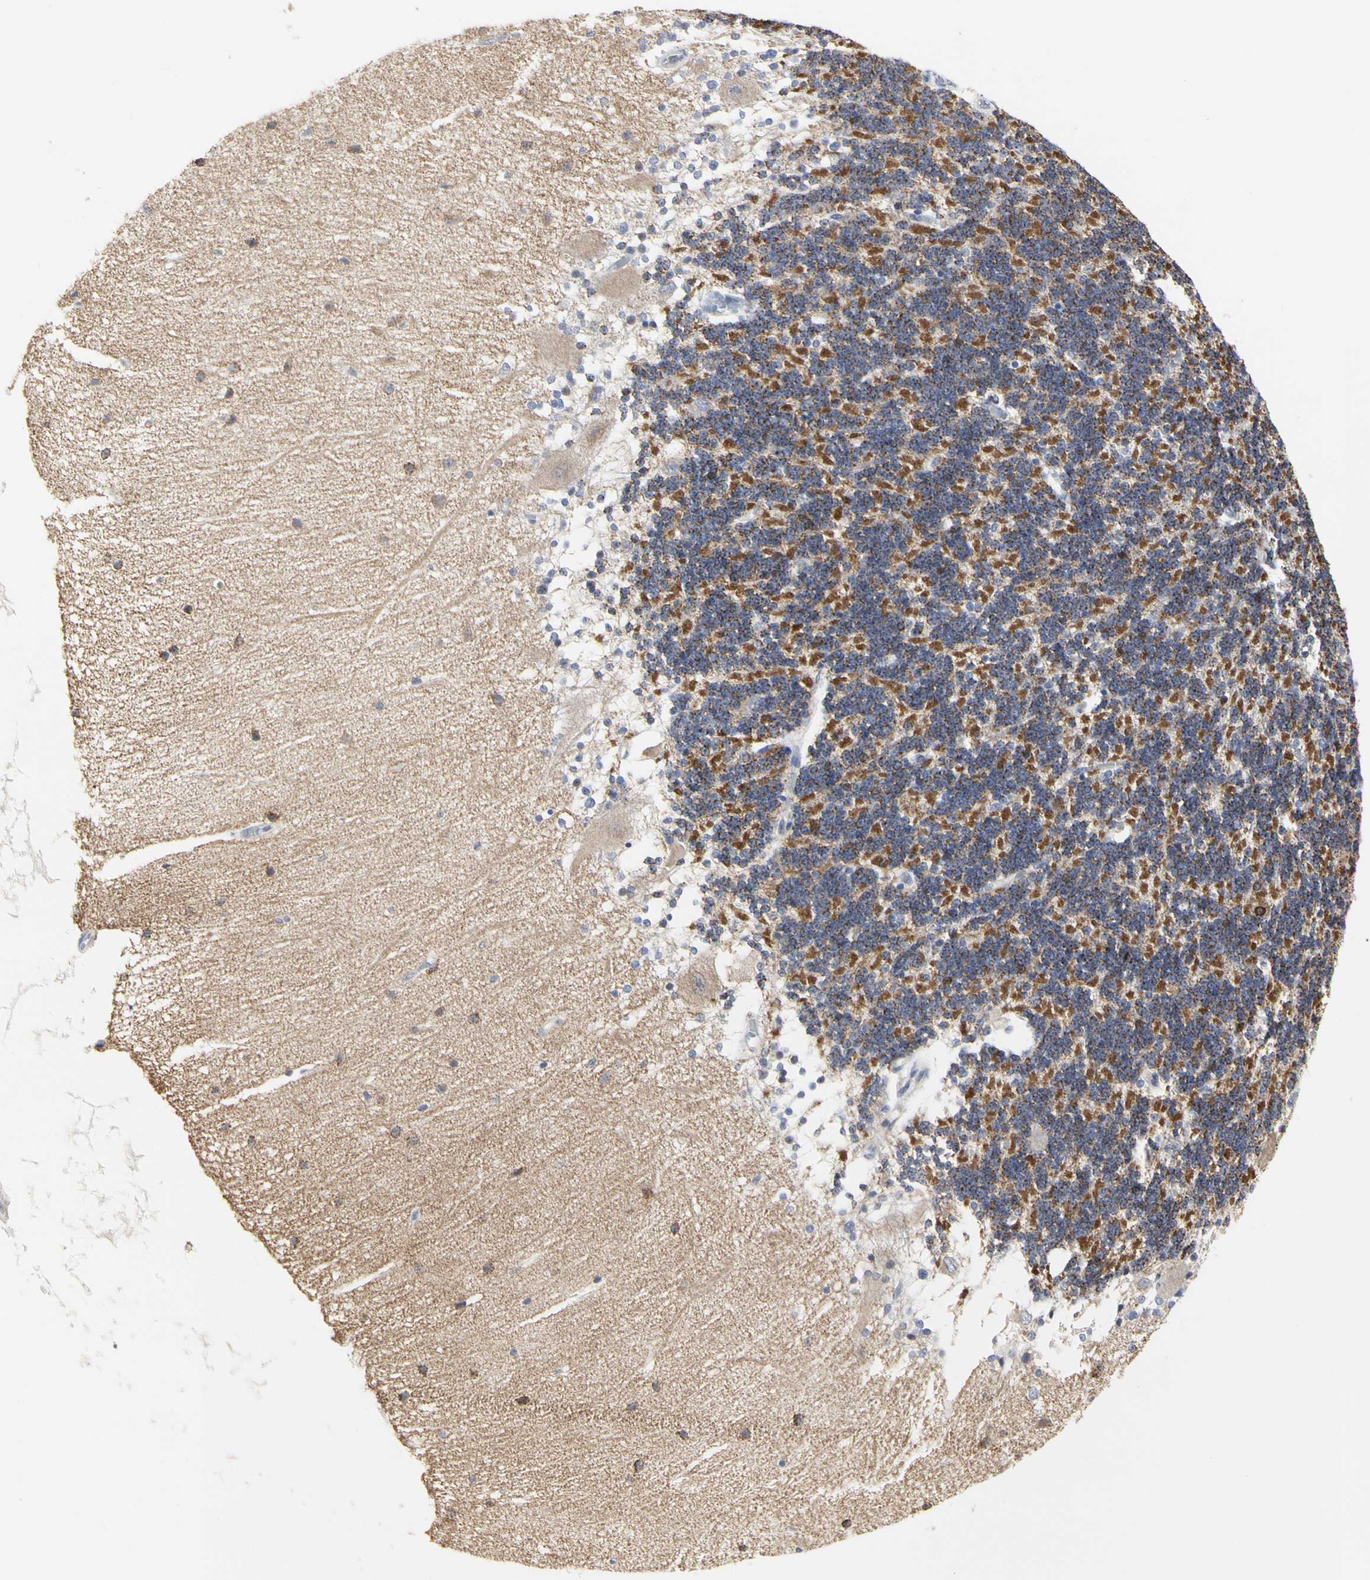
{"staining": {"intensity": "moderate", "quantity": "25%-75%", "location": "cytoplasmic/membranous"}, "tissue": "cerebellum", "cell_type": "Cells in granular layer", "image_type": "normal", "snomed": [{"axis": "morphology", "description": "Normal tissue, NOS"}, {"axis": "topography", "description": "Cerebellum"}], "caption": "Moderate cytoplasmic/membranous positivity is seen in about 25%-75% of cells in granular layer in benign cerebellum. (IHC, brightfield microscopy, high magnification).", "gene": "SHANK2", "patient": {"sex": "female", "age": 54}}